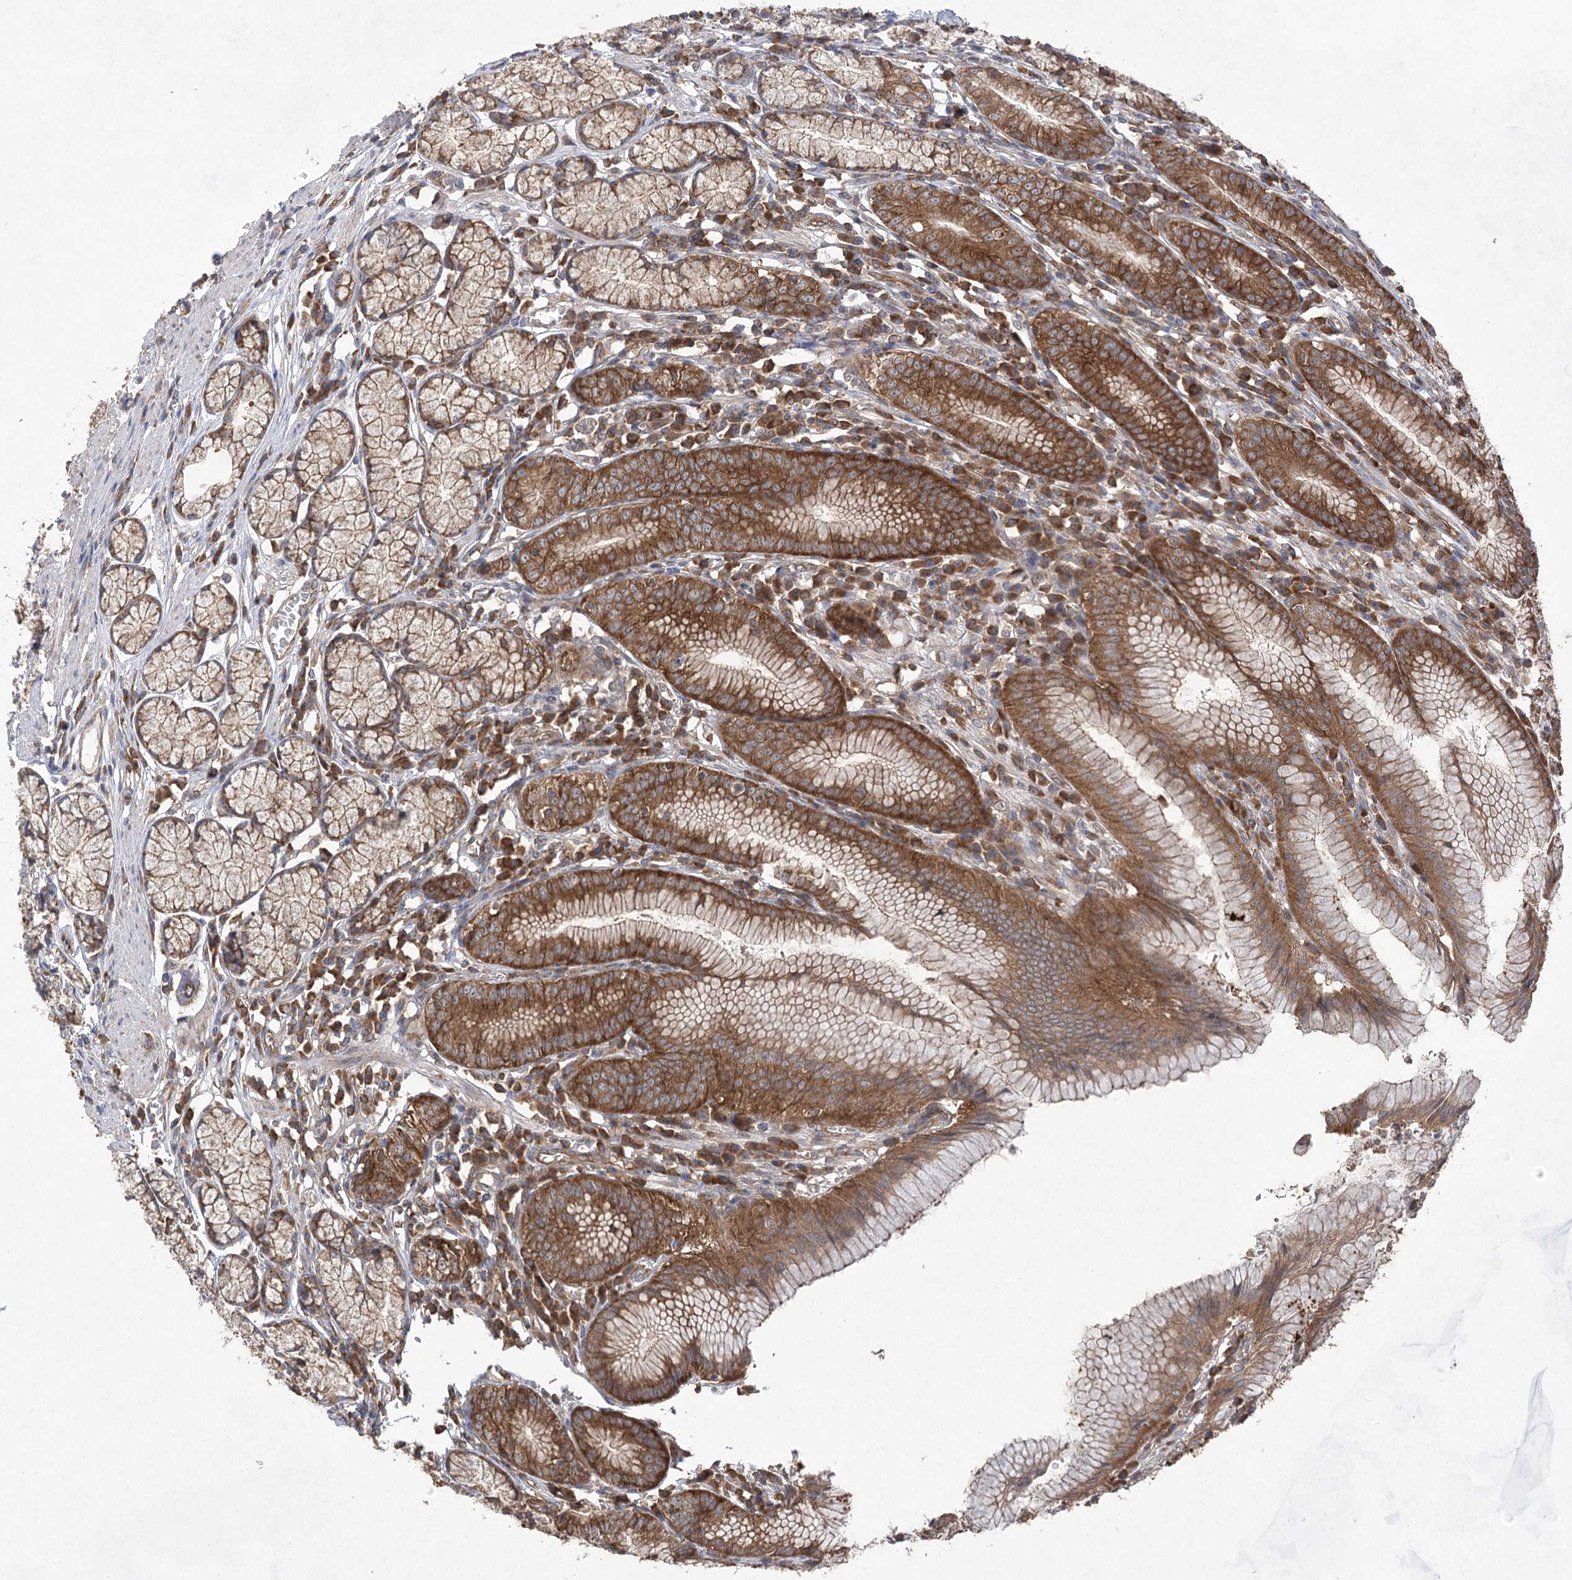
{"staining": {"intensity": "strong", "quantity": ">75%", "location": "cytoplasmic/membranous"}, "tissue": "stomach", "cell_type": "Glandular cells", "image_type": "normal", "snomed": [{"axis": "morphology", "description": "Normal tissue, NOS"}, {"axis": "topography", "description": "Stomach"}], "caption": "This is an image of immunohistochemistry (IHC) staining of normal stomach, which shows strong positivity in the cytoplasmic/membranous of glandular cells.", "gene": "EIF3A", "patient": {"sex": "male", "age": 55}}